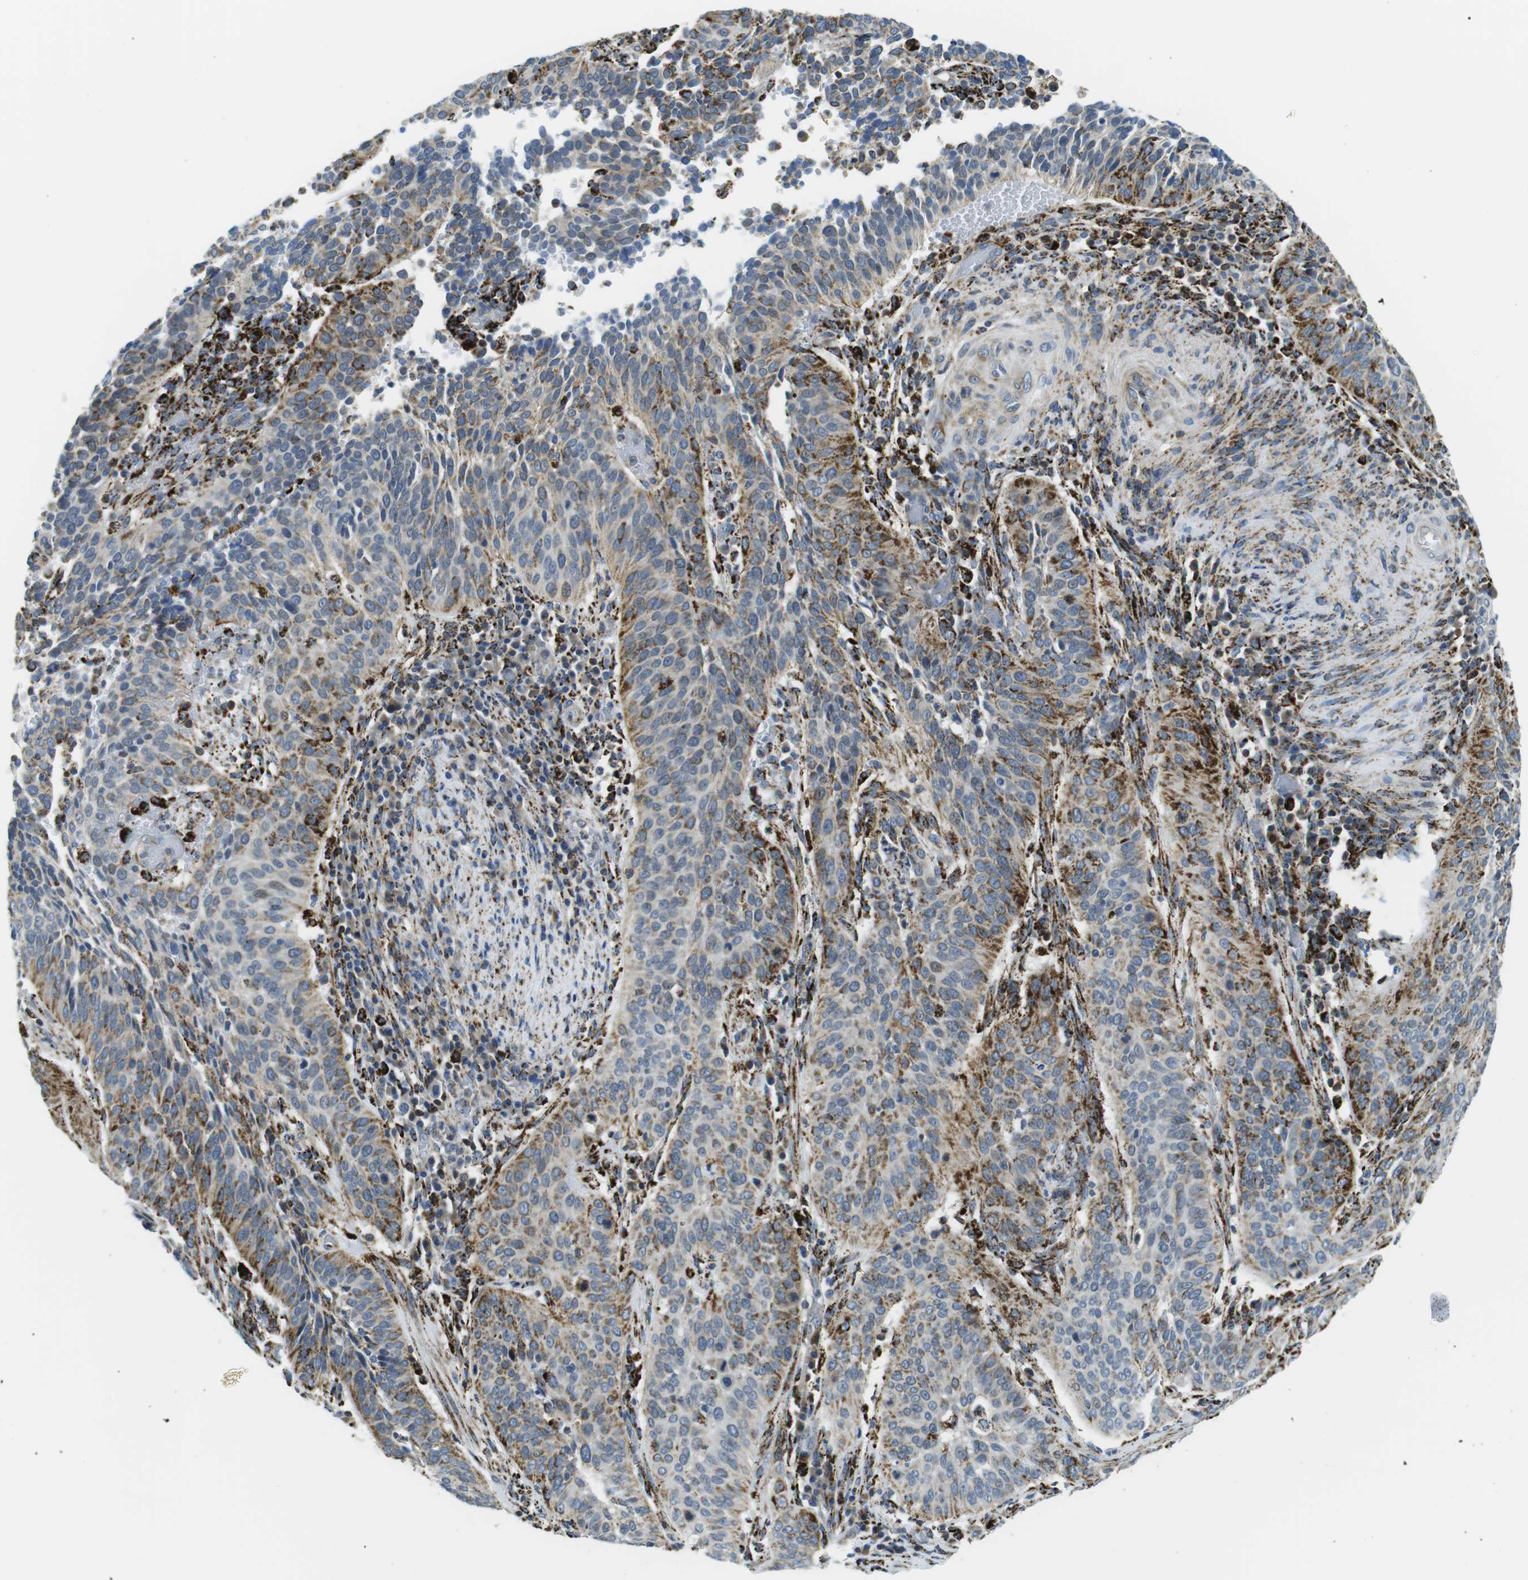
{"staining": {"intensity": "moderate", "quantity": "<25%", "location": "cytoplasmic/membranous"}, "tissue": "cervical cancer", "cell_type": "Tumor cells", "image_type": "cancer", "snomed": [{"axis": "morphology", "description": "Normal tissue, NOS"}, {"axis": "morphology", "description": "Squamous cell carcinoma, NOS"}, {"axis": "topography", "description": "Cervix"}], "caption": "Human cervical squamous cell carcinoma stained with a brown dye reveals moderate cytoplasmic/membranous positive positivity in approximately <25% of tumor cells.", "gene": "KCNE3", "patient": {"sex": "female", "age": 39}}